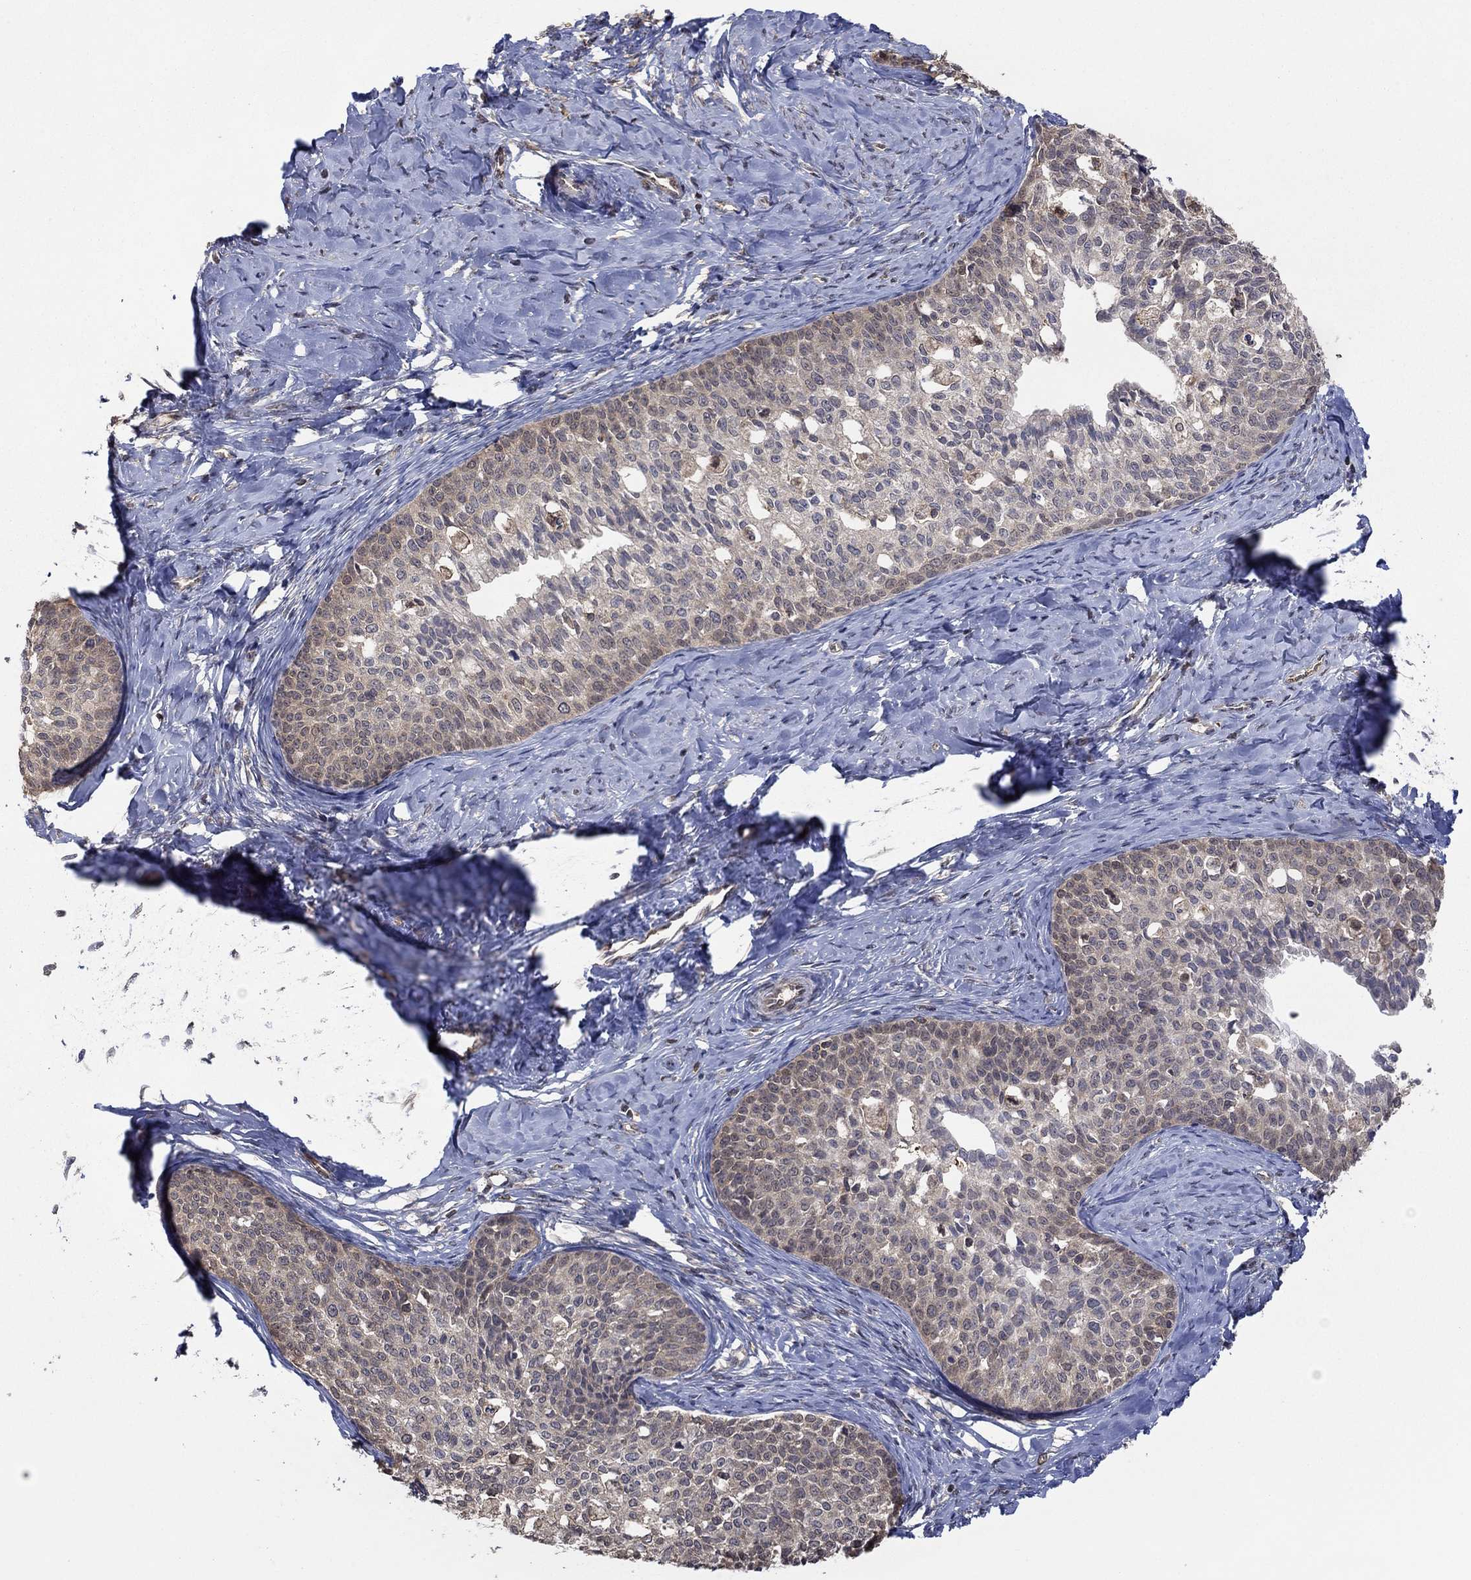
{"staining": {"intensity": "negative", "quantity": "none", "location": "none"}, "tissue": "cervical cancer", "cell_type": "Tumor cells", "image_type": "cancer", "snomed": [{"axis": "morphology", "description": "Squamous cell carcinoma, NOS"}, {"axis": "topography", "description": "Cervix"}], "caption": "A high-resolution photomicrograph shows immunohistochemistry (IHC) staining of cervical cancer (squamous cell carcinoma), which shows no significant staining in tumor cells.", "gene": "RNF114", "patient": {"sex": "female", "age": 51}}